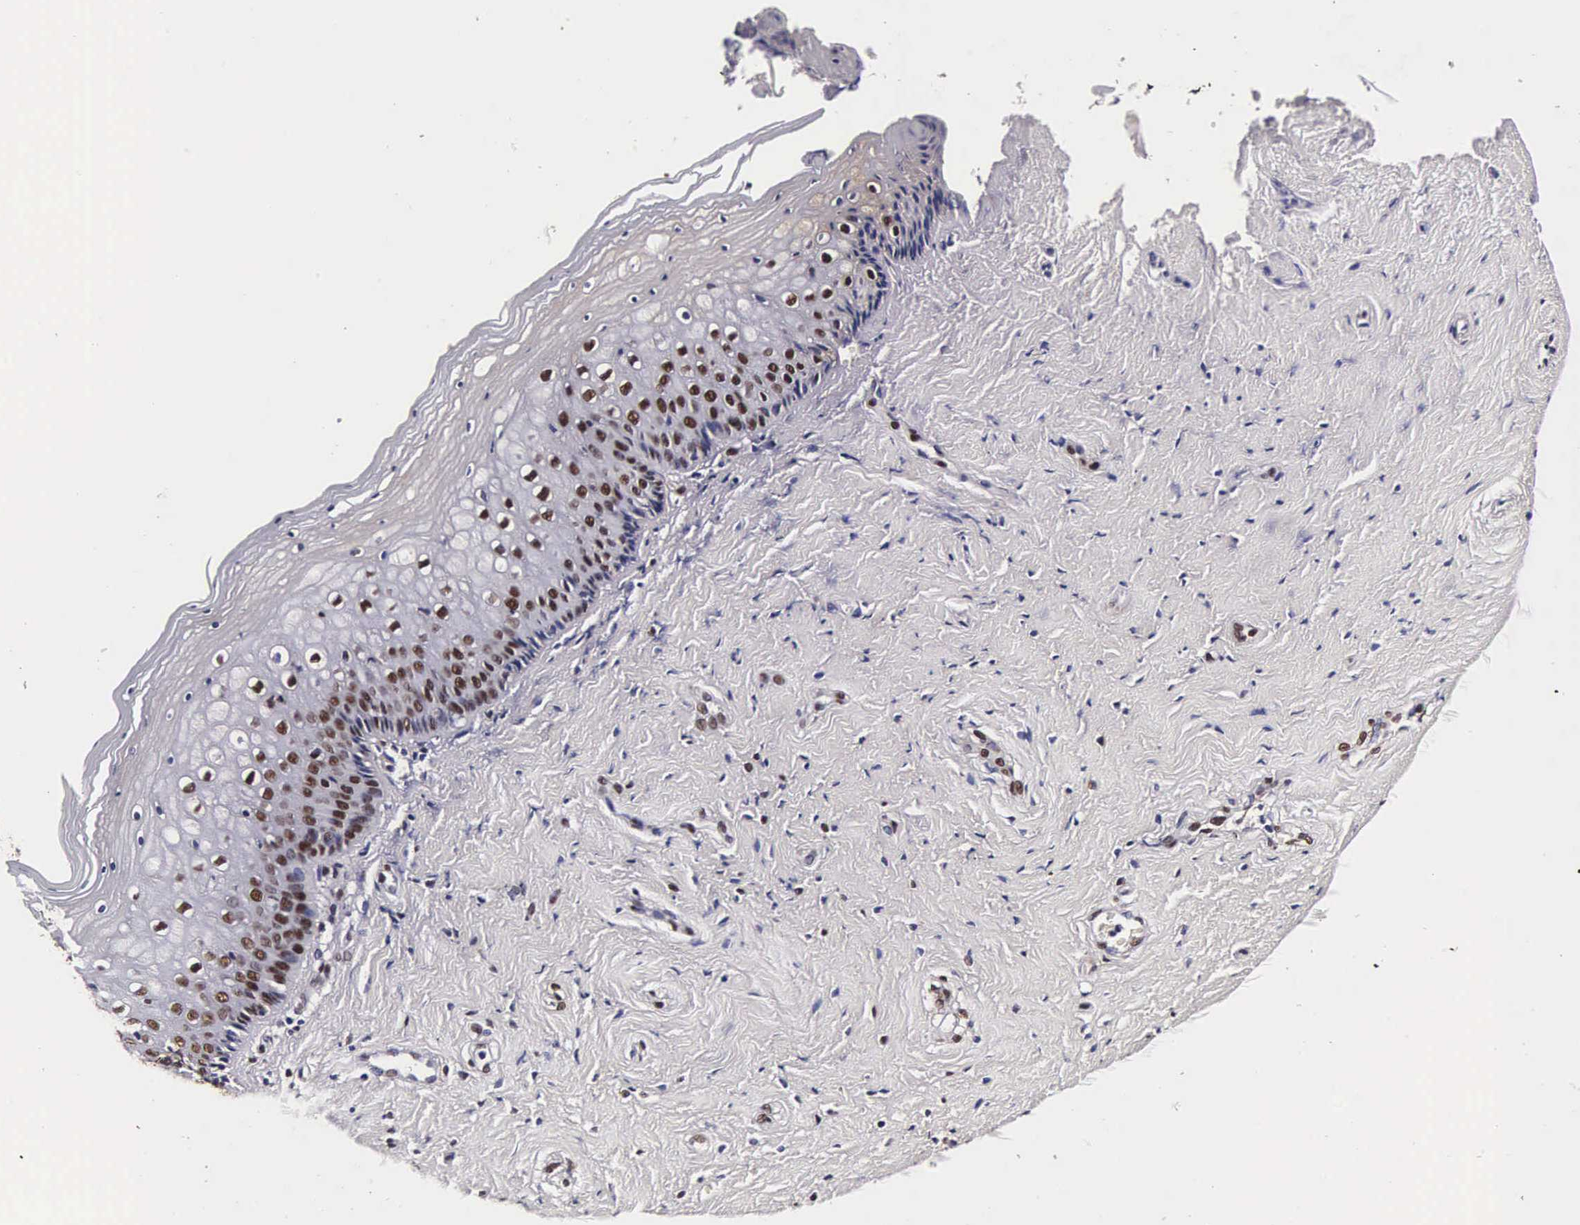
{"staining": {"intensity": "moderate", "quantity": "25%-75%", "location": "nuclear"}, "tissue": "vagina", "cell_type": "Squamous epithelial cells", "image_type": "normal", "snomed": [{"axis": "morphology", "description": "Normal tissue, NOS"}, {"axis": "topography", "description": "Vagina"}], "caption": "A brown stain highlights moderate nuclear expression of a protein in squamous epithelial cells of normal vagina. (Stains: DAB (3,3'-diaminobenzidine) in brown, nuclei in blue, Microscopy: brightfield microscopy at high magnification).", "gene": "BCL2L2", "patient": {"sex": "female", "age": 46}}